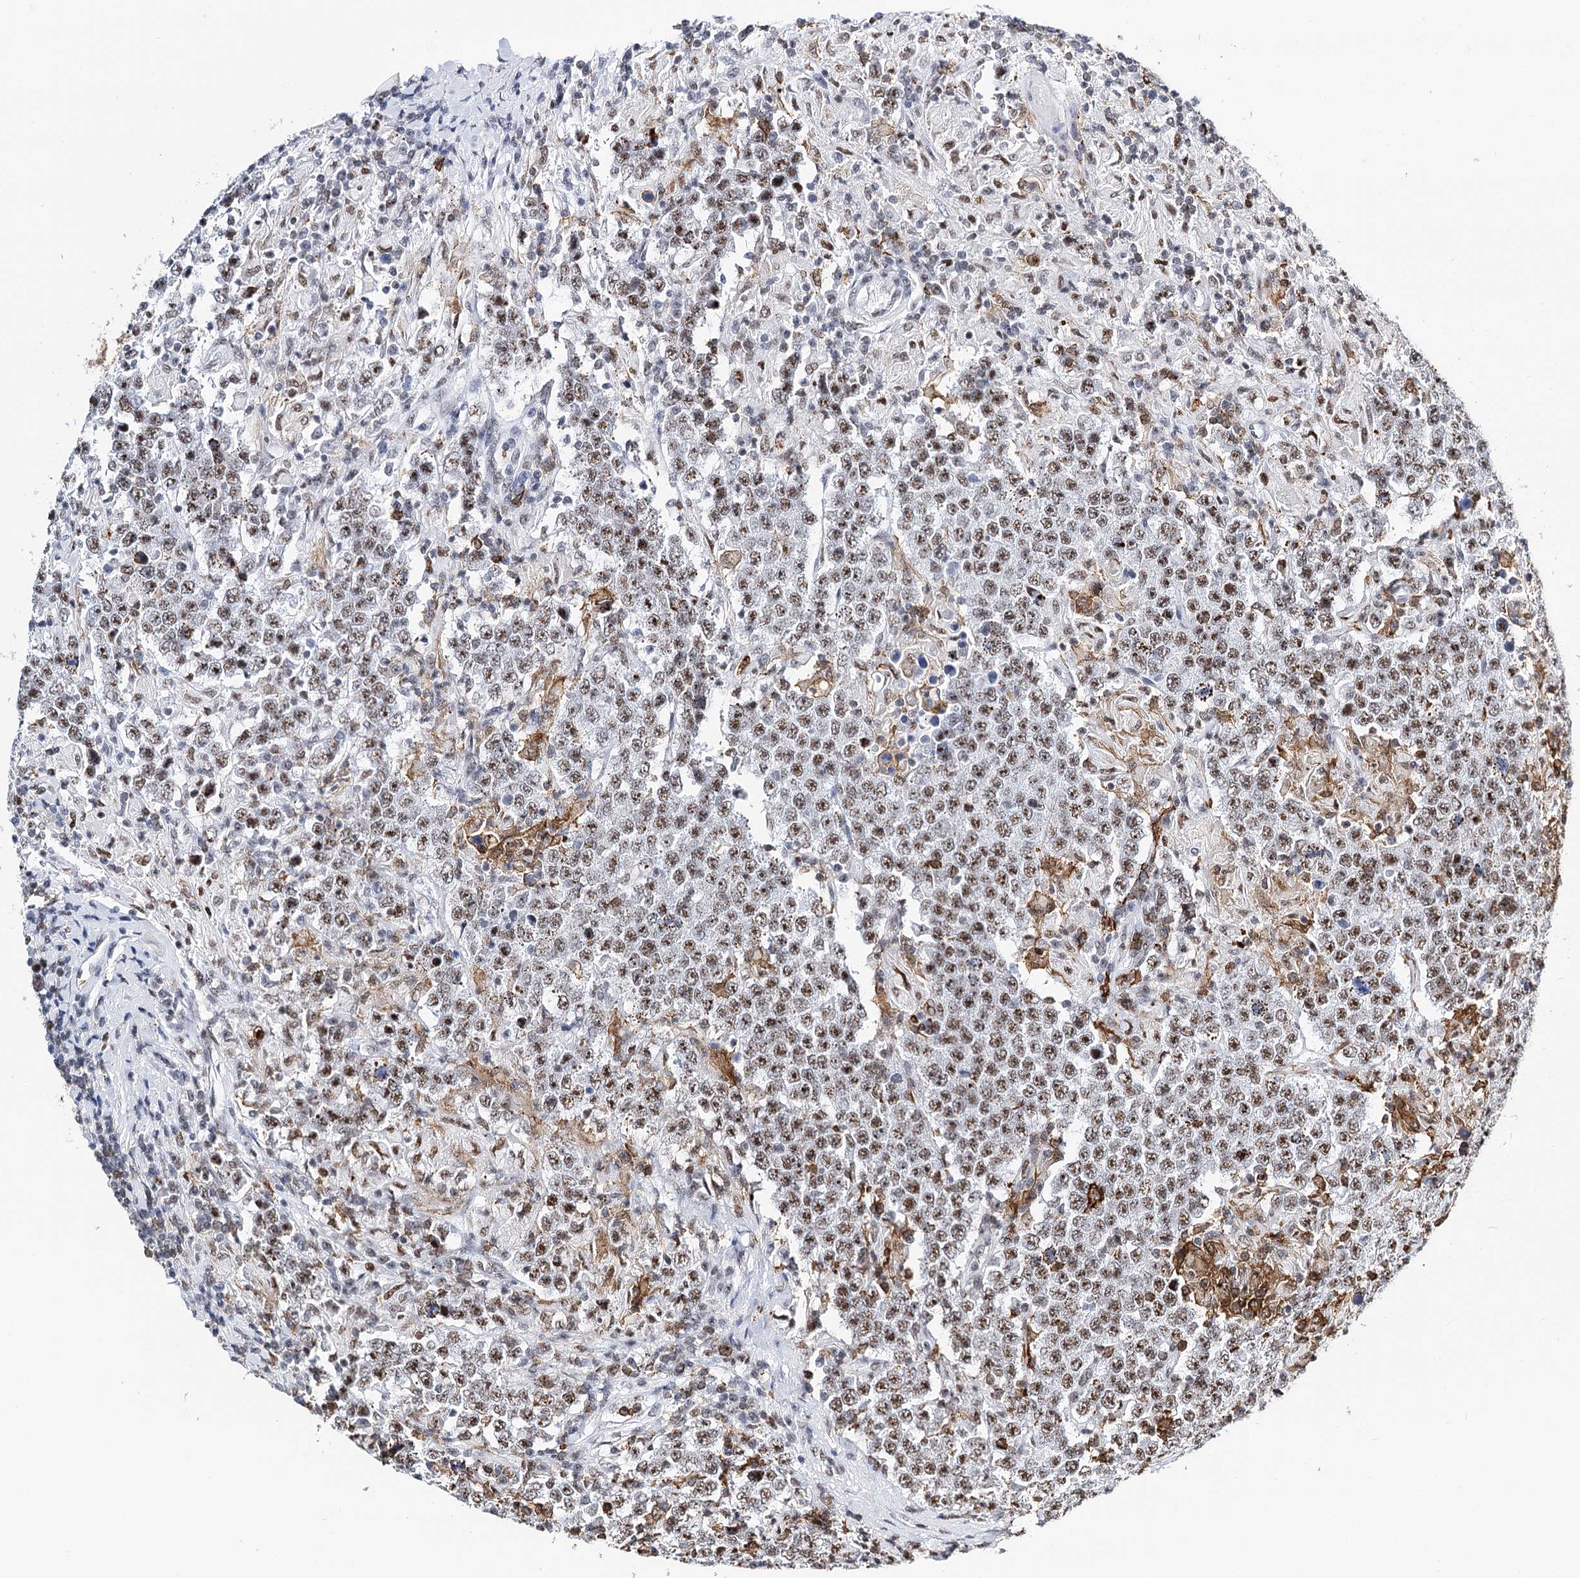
{"staining": {"intensity": "moderate", "quantity": ">75%", "location": "nuclear"}, "tissue": "testis cancer", "cell_type": "Tumor cells", "image_type": "cancer", "snomed": [{"axis": "morphology", "description": "Normal tissue, NOS"}, {"axis": "morphology", "description": "Urothelial carcinoma, High grade"}, {"axis": "morphology", "description": "Seminoma, NOS"}, {"axis": "morphology", "description": "Carcinoma, Embryonal, NOS"}, {"axis": "topography", "description": "Urinary bladder"}, {"axis": "topography", "description": "Testis"}], "caption": "This photomicrograph displays IHC staining of human testis seminoma, with medium moderate nuclear expression in about >75% of tumor cells.", "gene": "BARD1", "patient": {"sex": "male", "age": 41}}